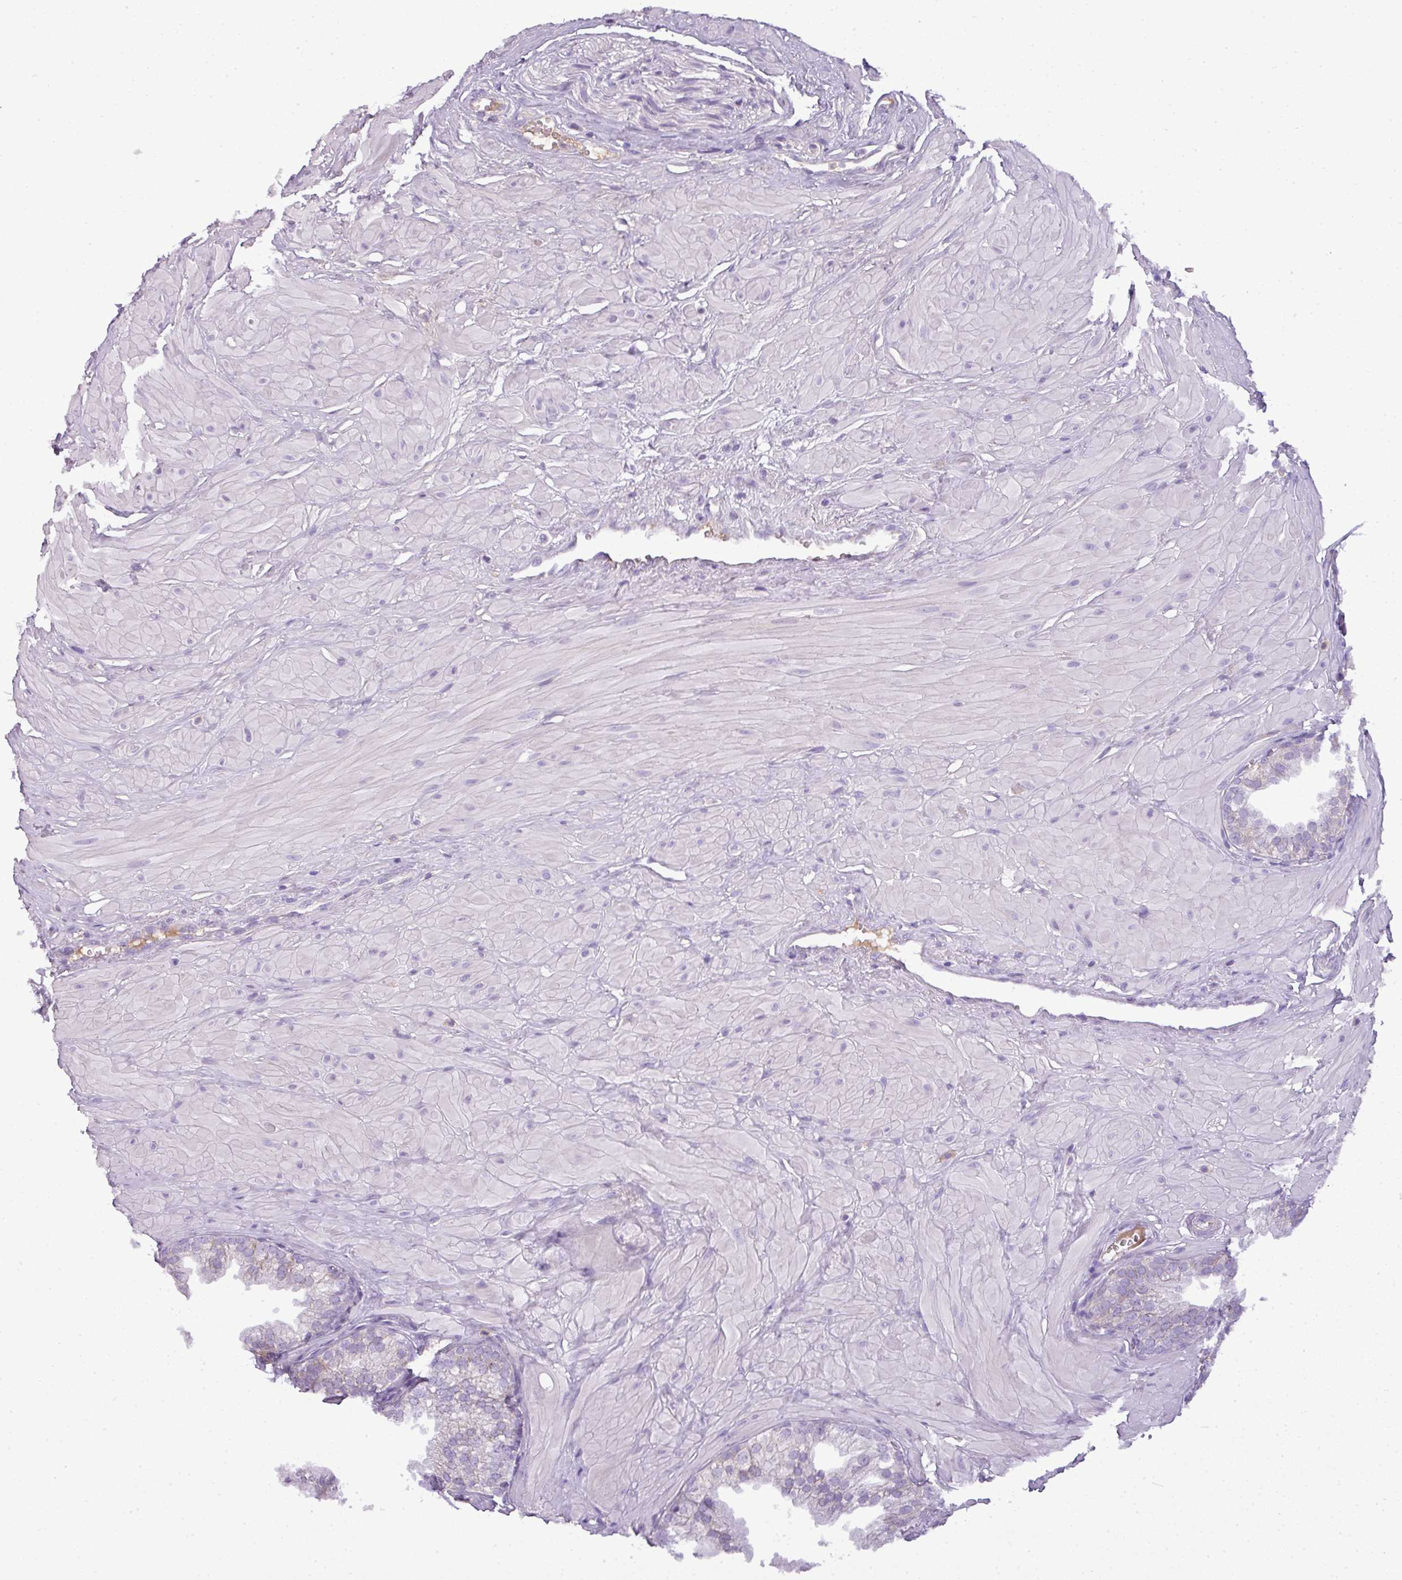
{"staining": {"intensity": "negative", "quantity": "none", "location": "none"}, "tissue": "prostate", "cell_type": "Glandular cells", "image_type": "normal", "snomed": [{"axis": "morphology", "description": "Normal tissue, NOS"}, {"axis": "topography", "description": "Prostate"}, {"axis": "topography", "description": "Peripheral nerve tissue"}], "caption": "Immunohistochemical staining of unremarkable human prostate exhibits no significant expression in glandular cells.", "gene": "C4A", "patient": {"sex": "male", "age": 55}}